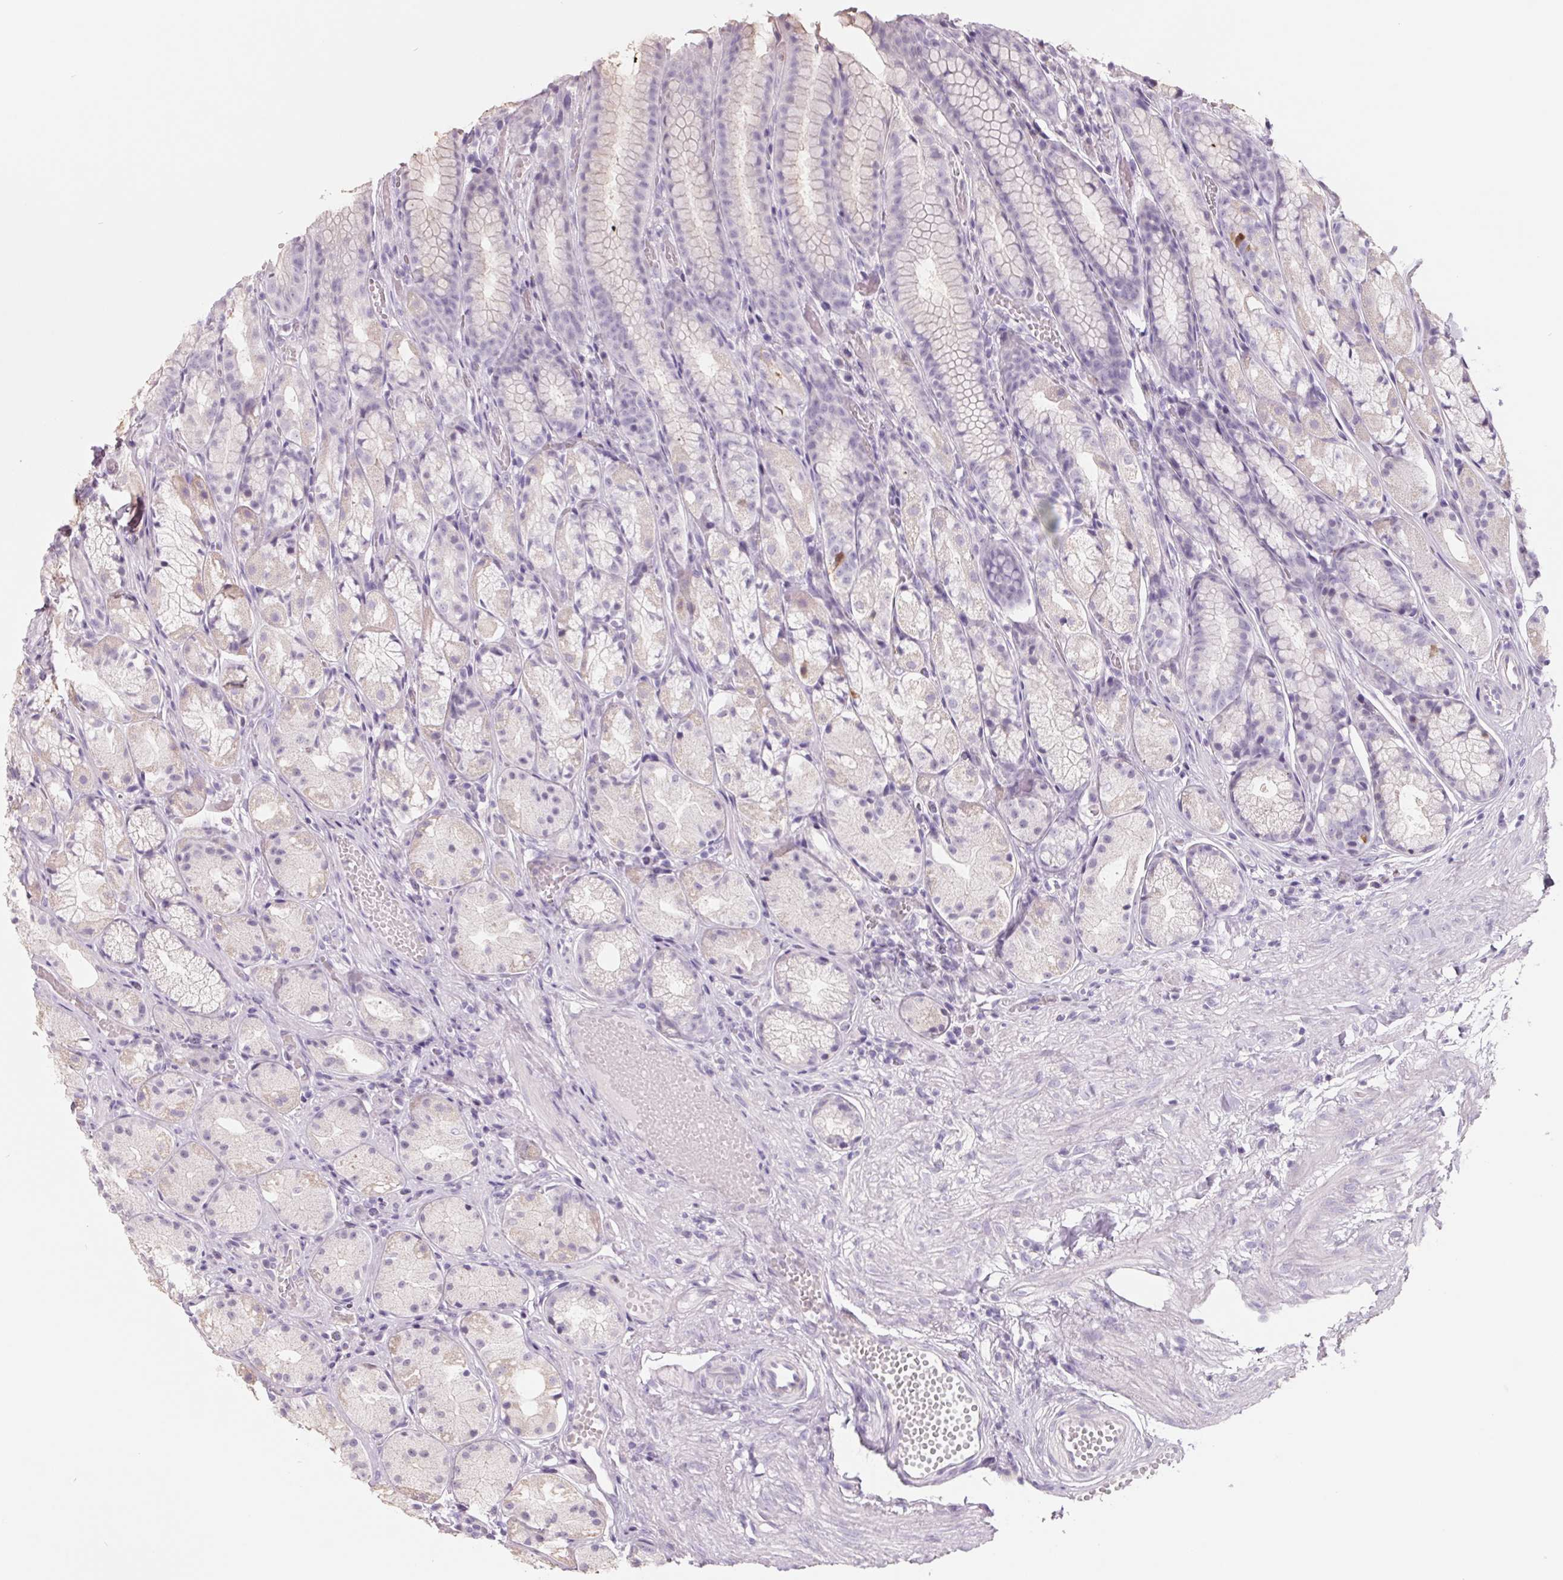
{"staining": {"intensity": "negative", "quantity": "none", "location": "none"}, "tissue": "stomach", "cell_type": "Glandular cells", "image_type": "normal", "snomed": [{"axis": "morphology", "description": "Normal tissue, NOS"}, {"axis": "topography", "description": "Stomach"}], "caption": "Immunohistochemistry histopathology image of benign stomach: human stomach stained with DAB (3,3'-diaminobenzidine) displays no significant protein staining in glandular cells. (DAB (3,3'-diaminobenzidine) IHC, high magnification).", "gene": "FTCD", "patient": {"sex": "male", "age": 70}}